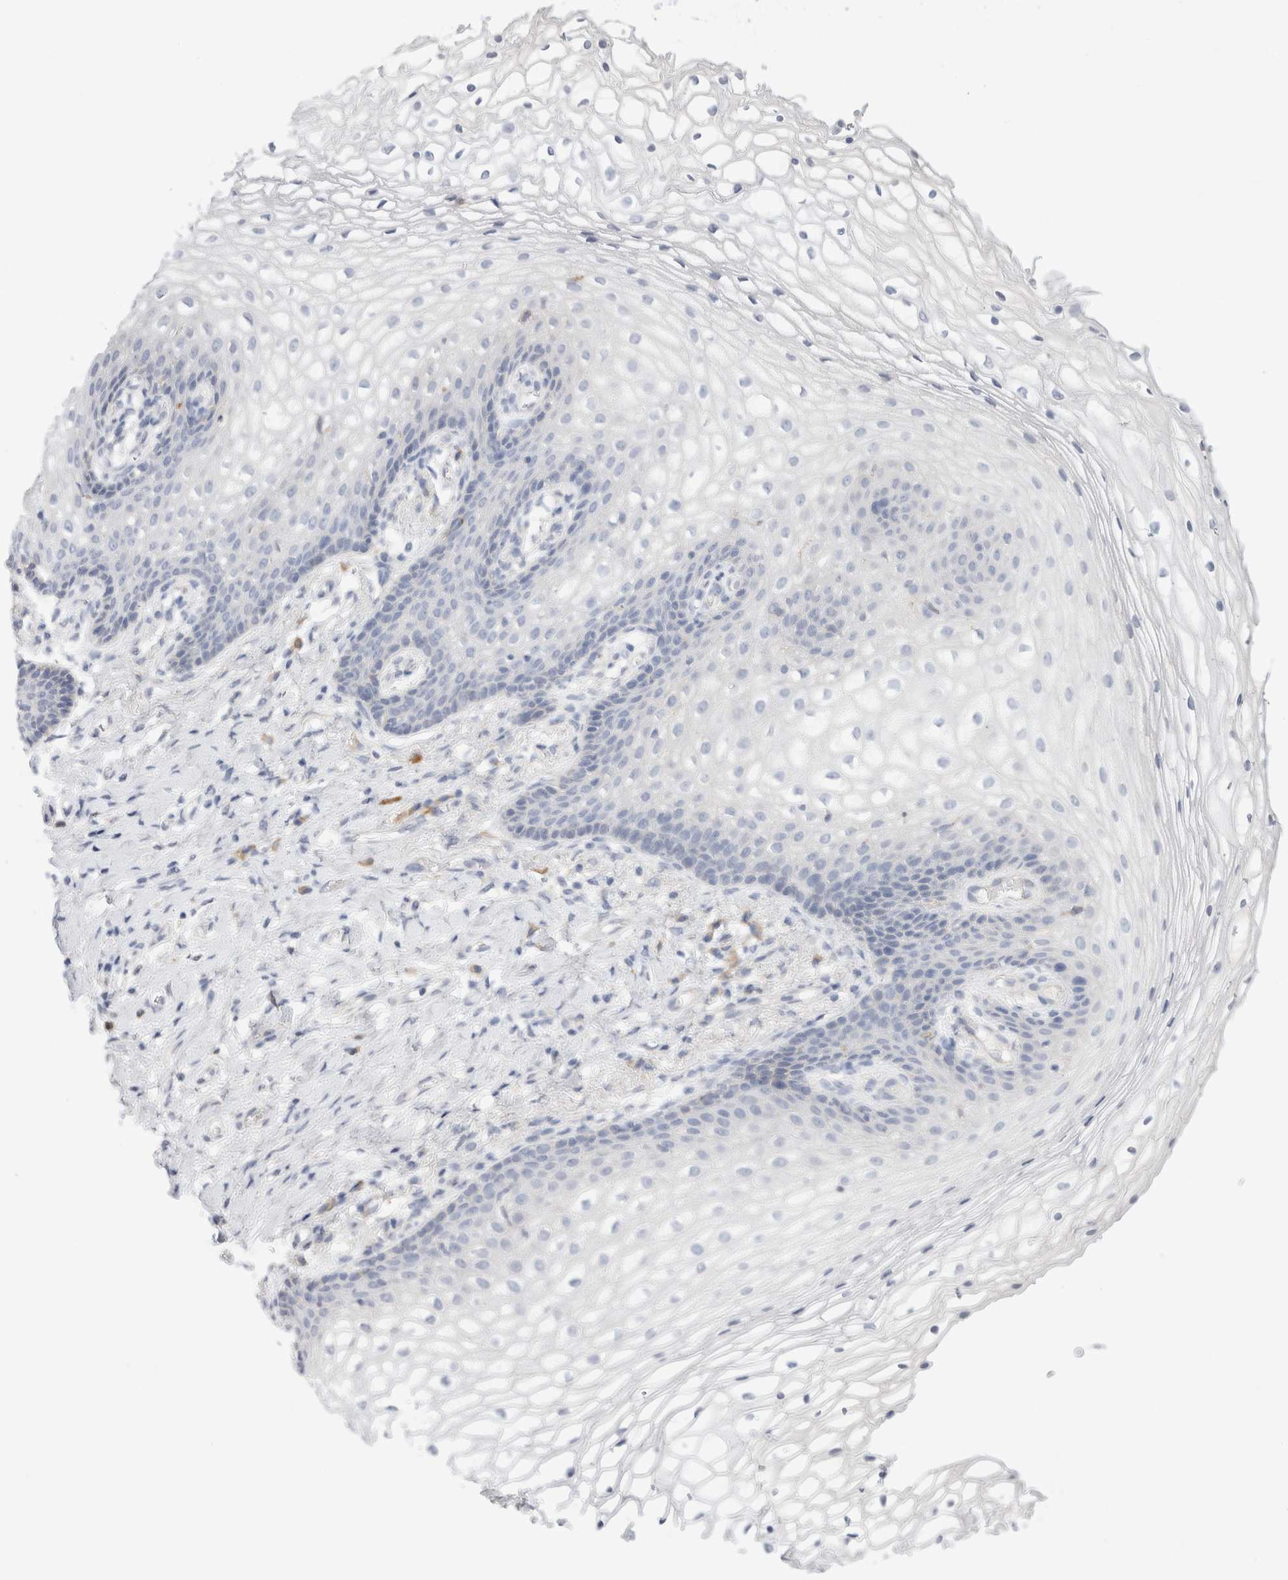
{"staining": {"intensity": "negative", "quantity": "none", "location": "none"}, "tissue": "vagina", "cell_type": "Squamous epithelial cells", "image_type": "normal", "snomed": [{"axis": "morphology", "description": "Normal tissue, NOS"}, {"axis": "topography", "description": "Vagina"}], "caption": "Immunohistochemistry micrograph of benign vagina: vagina stained with DAB (3,3'-diaminobenzidine) exhibits no significant protein staining in squamous epithelial cells.", "gene": "CSK", "patient": {"sex": "female", "age": 60}}